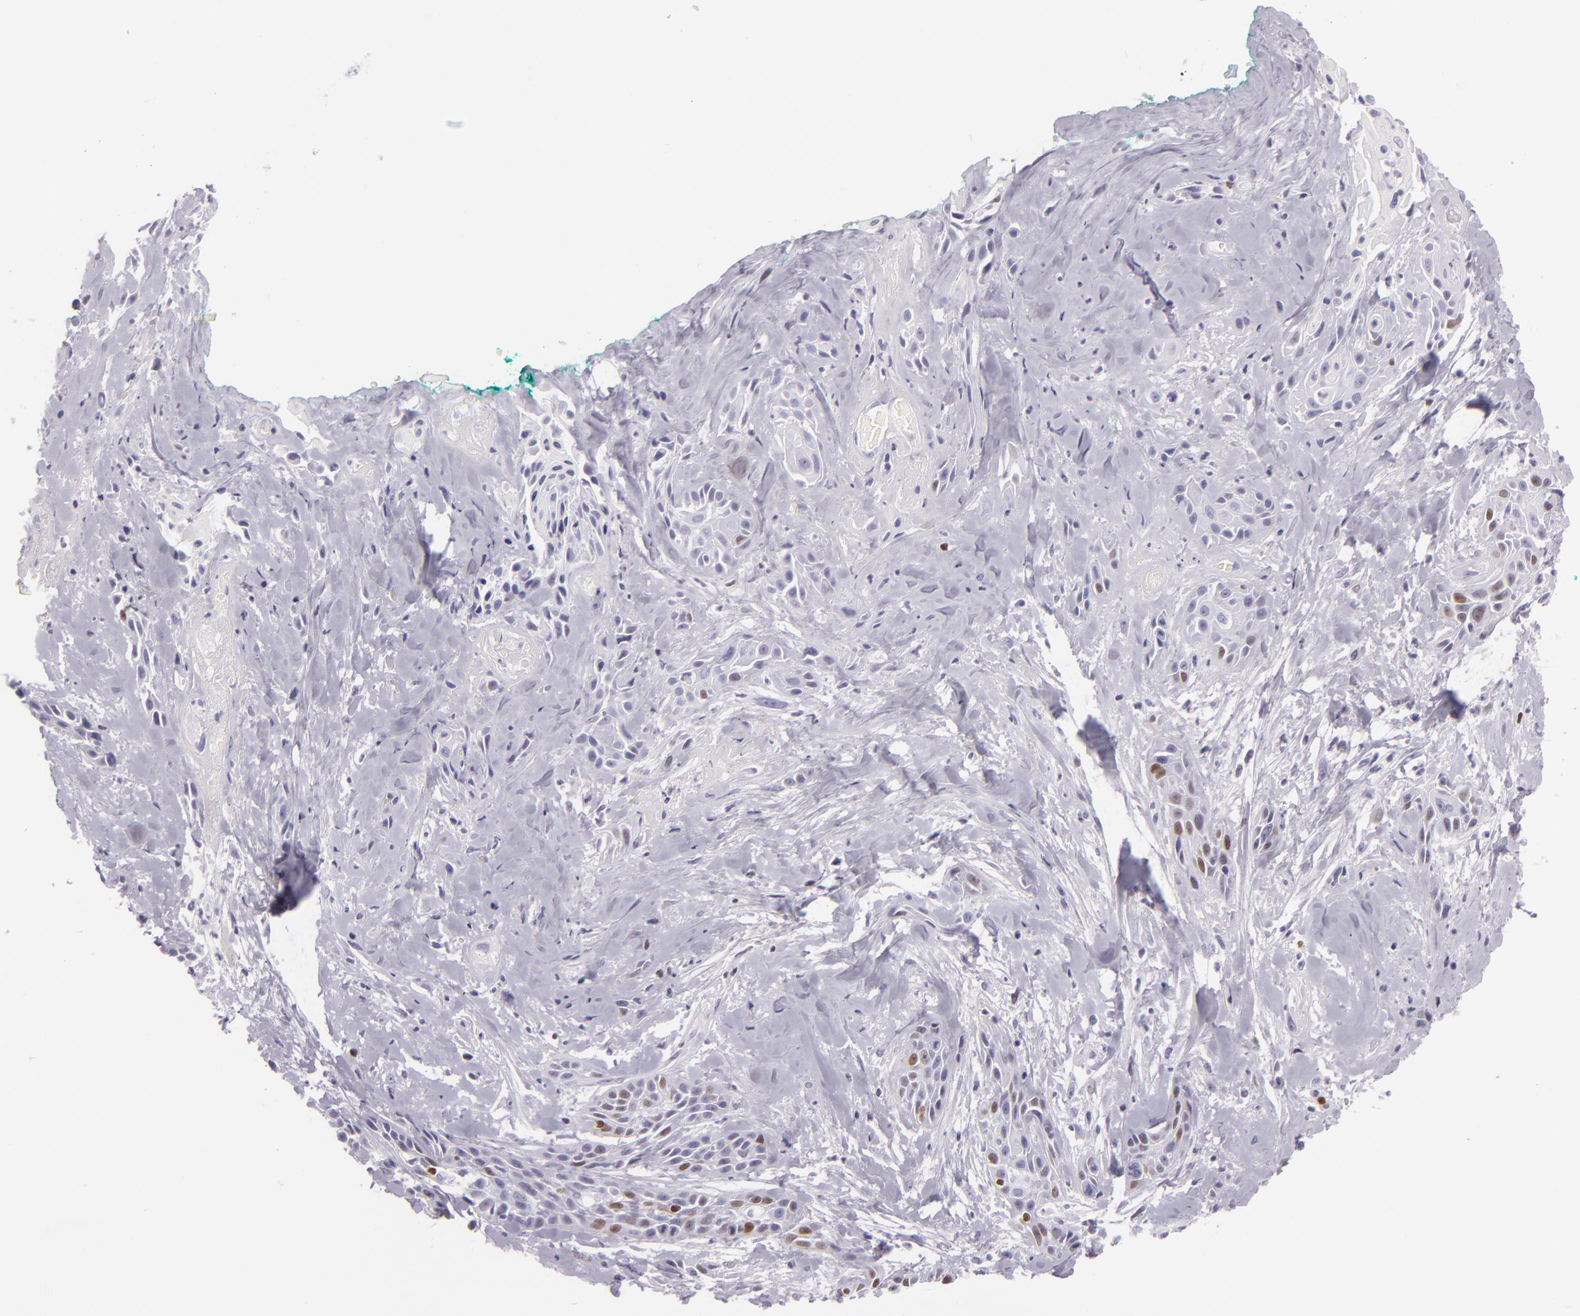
{"staining": {"intensity": "weak", "quantity": "<25%", "location": "nuclear"}, "tissue": "skin cancer", "cell_type": "Tumor cells", "image_type": "cancer", "snomed": [{"axis": "morphology", "description": "Squamous cell carcinoma, NOS"}, {"axis": "topography", "description": "Skin"}, {"axis": "topography", "description": "Anal"}], "caption": "This is an IHC micrograph of skin squamous cell carcinoma. There is no expression in tumor cells.", "gene": "MCM3", "patient": {"sex": "male", "age": 64}}